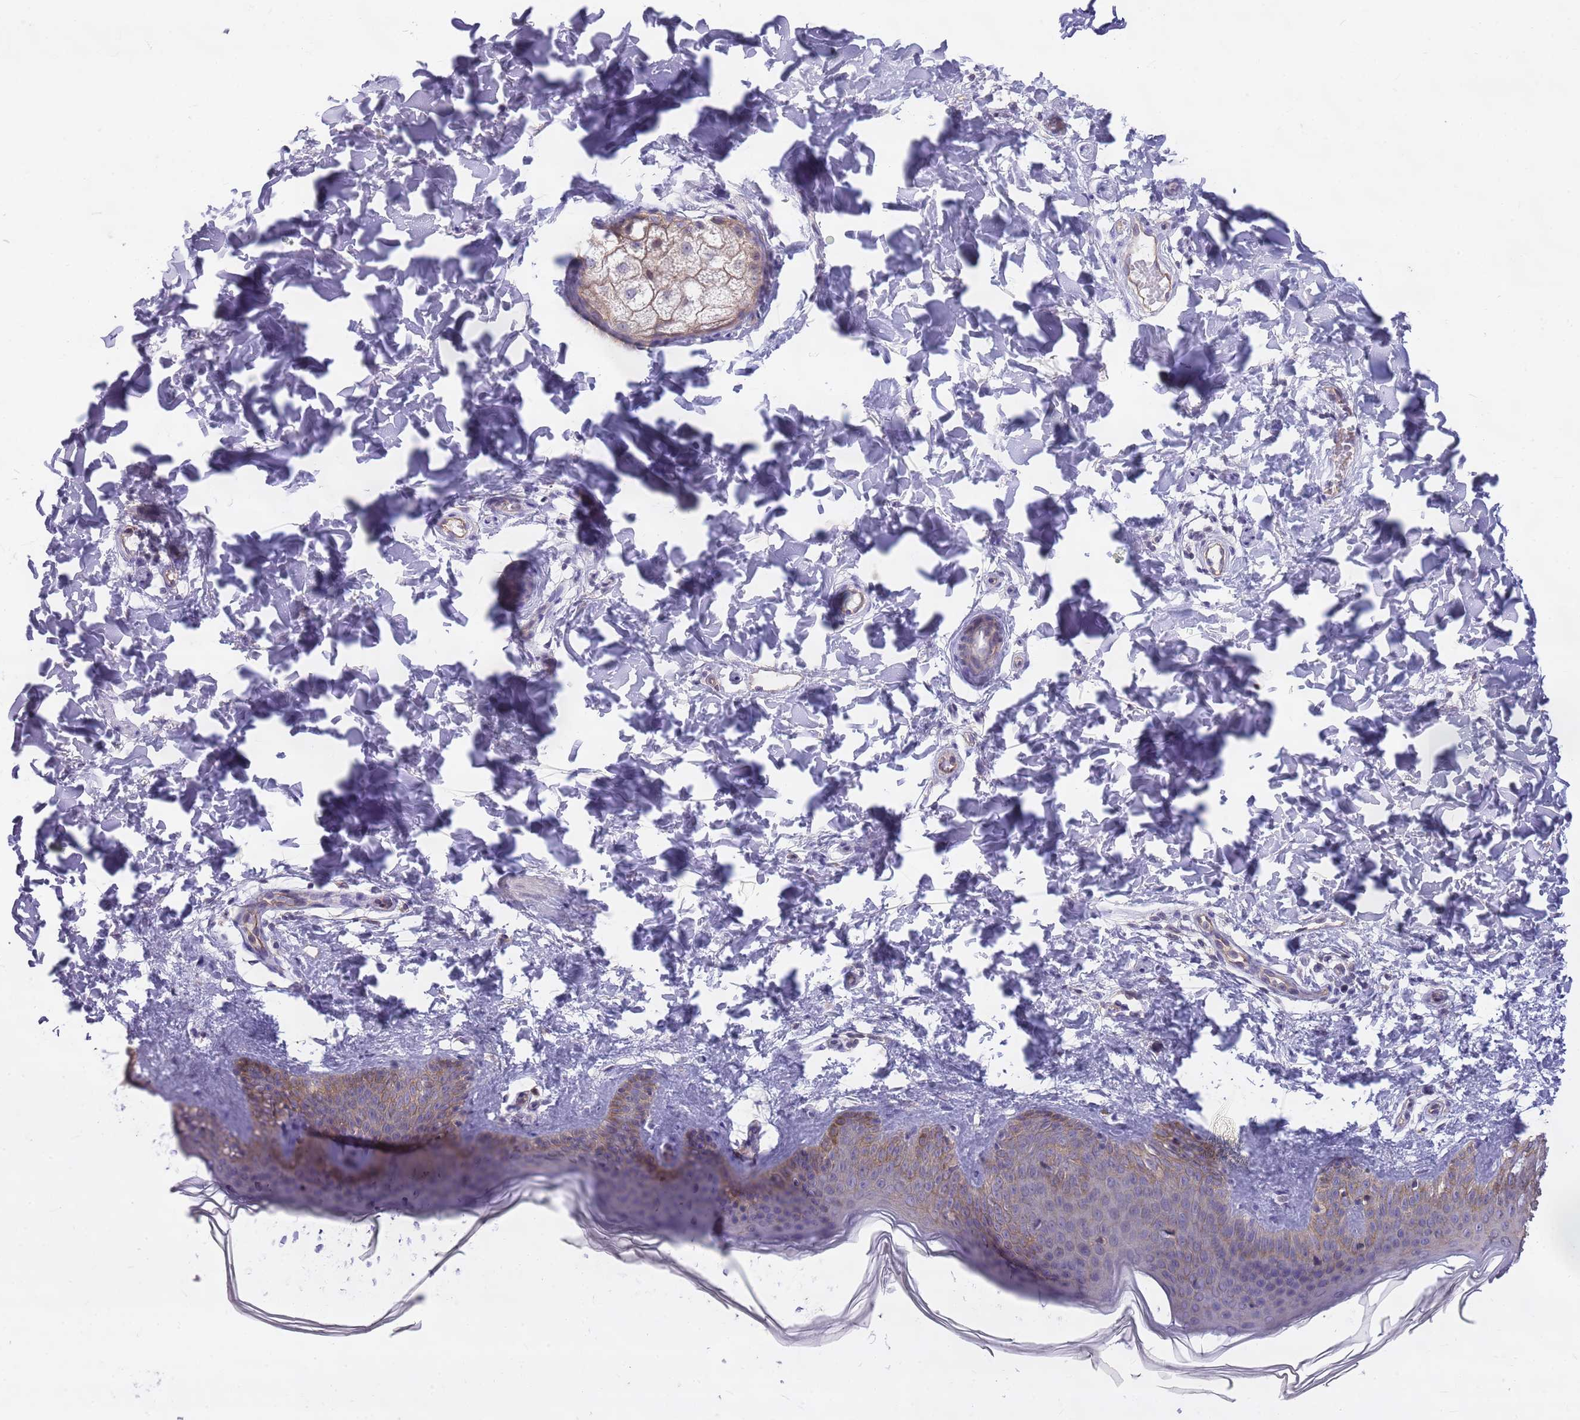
{"staining": {"intensity": "negative", "quantity": "none", "location": "none"}, "tissue": "skin", "cell_type": "Fibroblasts", "image_type": "normal", "snomed": [{"axis": "morphology", "description": "Normal tissue, NOS"}, {"axis": "topography", "description": "Skin"}], "caption": "A high-resolution micrograph shows immunohistochemistry staining of unremarkable skin, which reveals no significant positivity in fibroblasts.", "gene": "PARP8", "patient": {"sex": "male", "age": 36}}